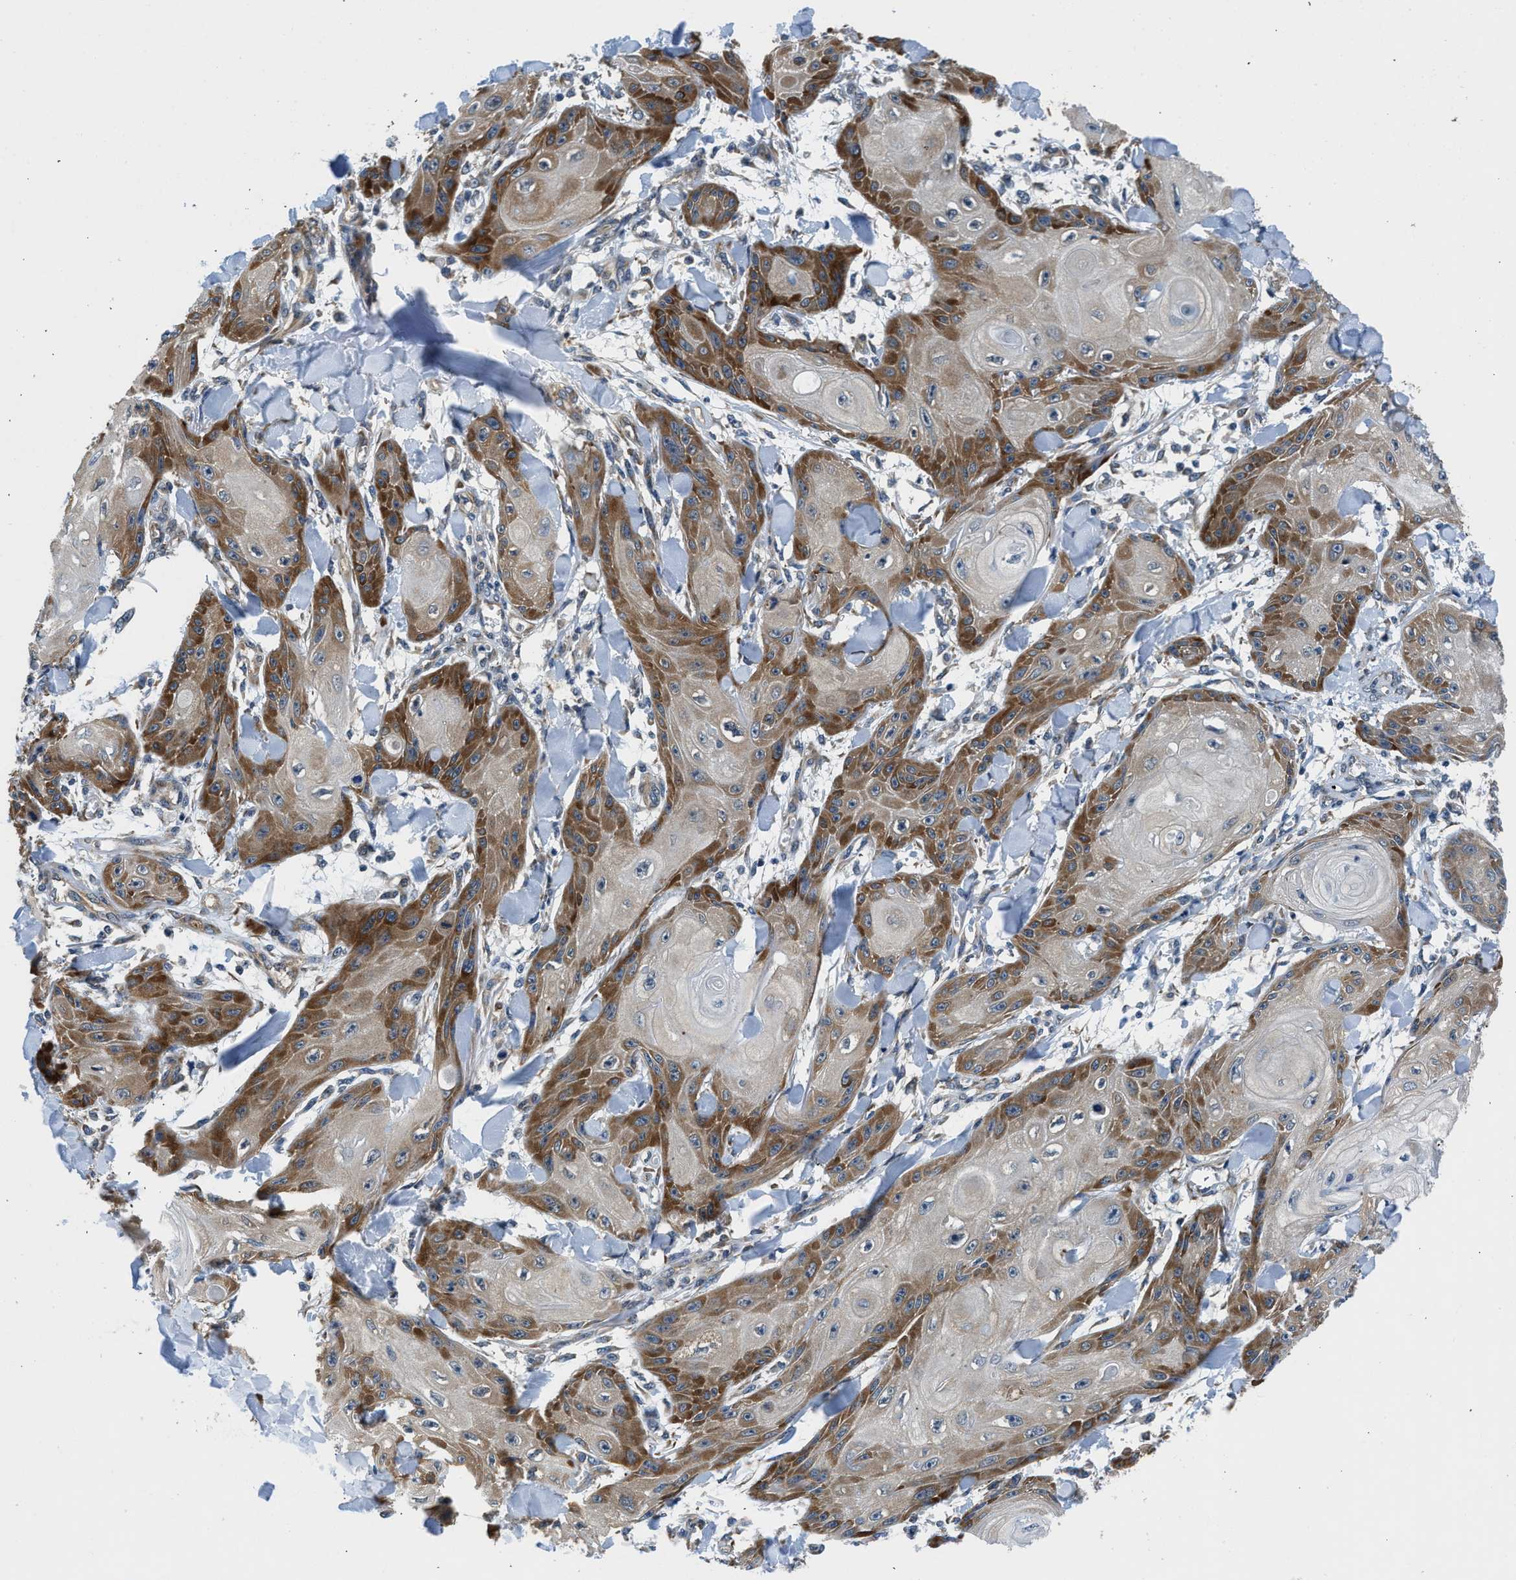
{"staining": {"intensity": "moderate", "quantity": ">75%", "location": "cytoplasmic/membranous"}, "tissue": "skin cancer", "cell_type": "Tumor cells", "image_type": "cancer", "snomed": [{"axis": "morphology", "description": "Squamous cell carcinoma, NOS"}, {"axis": "topography", "description": "Skin"}], "caption": "Immunohistochemistry (IHC) (DAB (3,3'-diaminobenzidine)) staining of squamous cell carcinoma (skin) shows moderate cytoplasmic/membranous protein positivity in about >75% of tumor cells.", "gene": "PA2G4", "patient": {"sex": "male", "age": 74}}